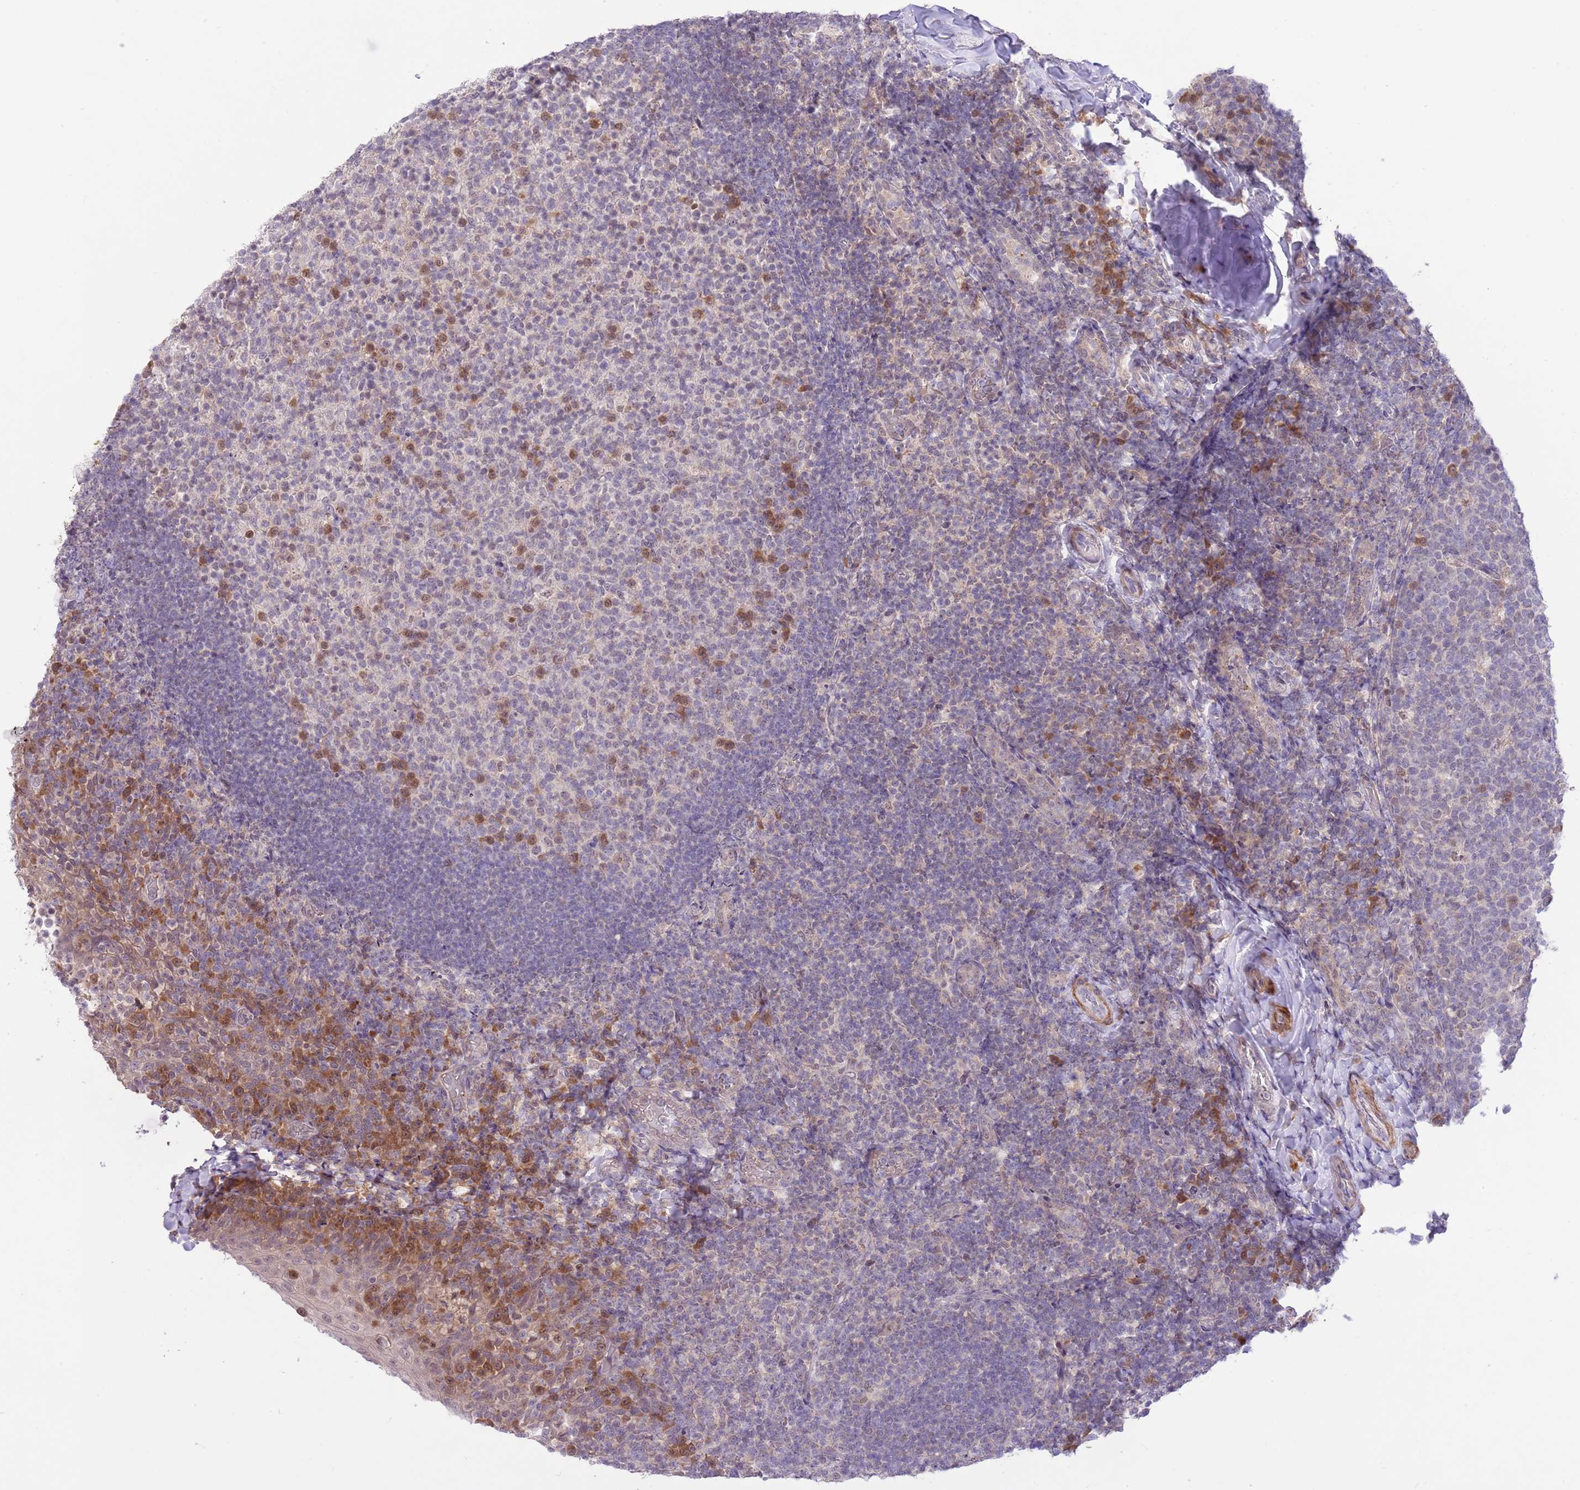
{"staining": {"intensity": "strong", "quantity": "<25%", "location": "cytoplasmic/membranous"}, "tissue": "tonsil", "cell_type": "Germinal center cells", "image_type": "normal", "snomed": [{"axis": "morphology", "description": "Normal tissue, NOS"}, {"axis": "topography", "description": "Tonsil"}], "caption": "Immunohistochemistry histopathology image of unremarkable tonsil: tonsil stained using IHC reveals medium levels of strong protein expression localized specifically in the cytoplasmic/membranous of germinal center cells, appearing as a cytoplasmic/membranous brown color.", "gene": "GALK2", "patient": {"sex": "female", "age": 10}}